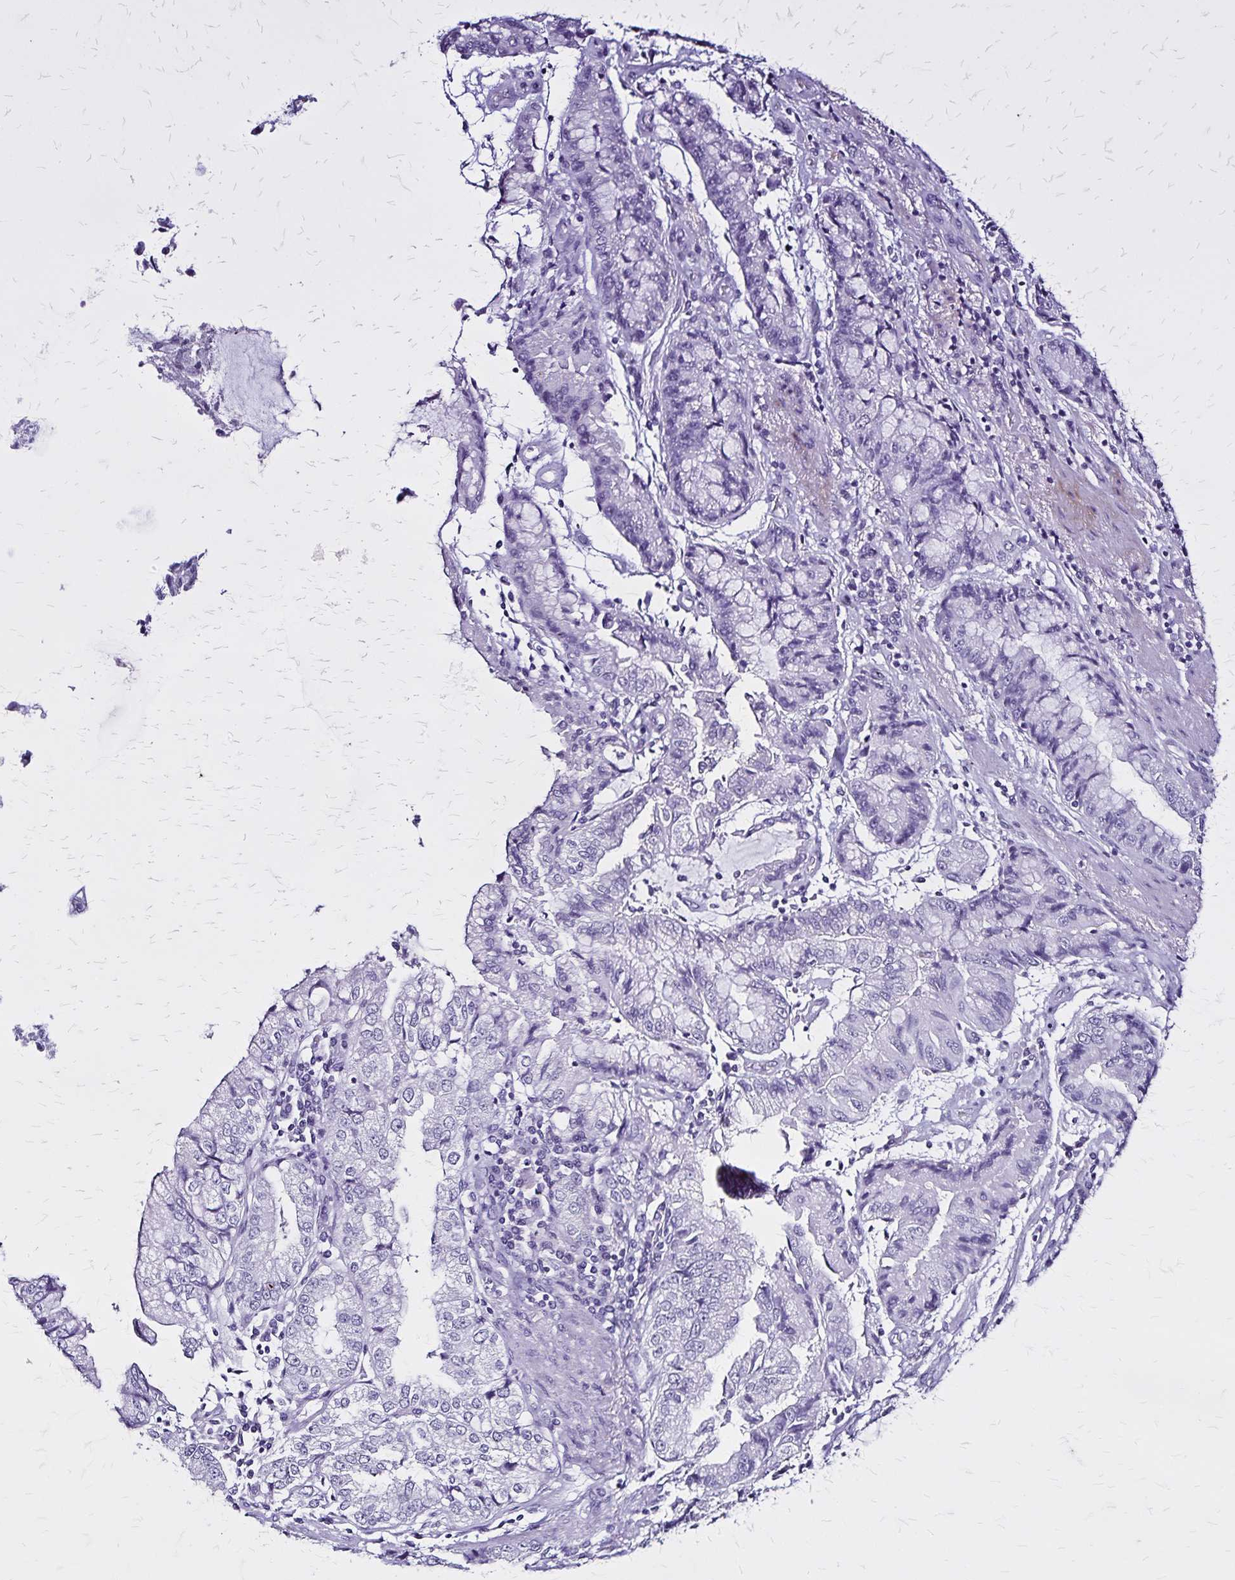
{"staining": {"intensity": "negative", "quantity": "none", "location": "none"}, "tissue": "stomach cancer", "cell_type": "Tumor cells", "image_type": "cancer", "snomed": [{"axis": "morphology", "description": "Adenocarcinoma, NOS"}, {"axis": "topography", "description": "Stomach, upper"}], "caption": "DAB immunohistochemical staining of human stomach cancer (adenocarcinoma) exhibits no significant positivity in tumor cells.", "gene": "KRT2", "patient": {"sex": "female", "age": 74}}